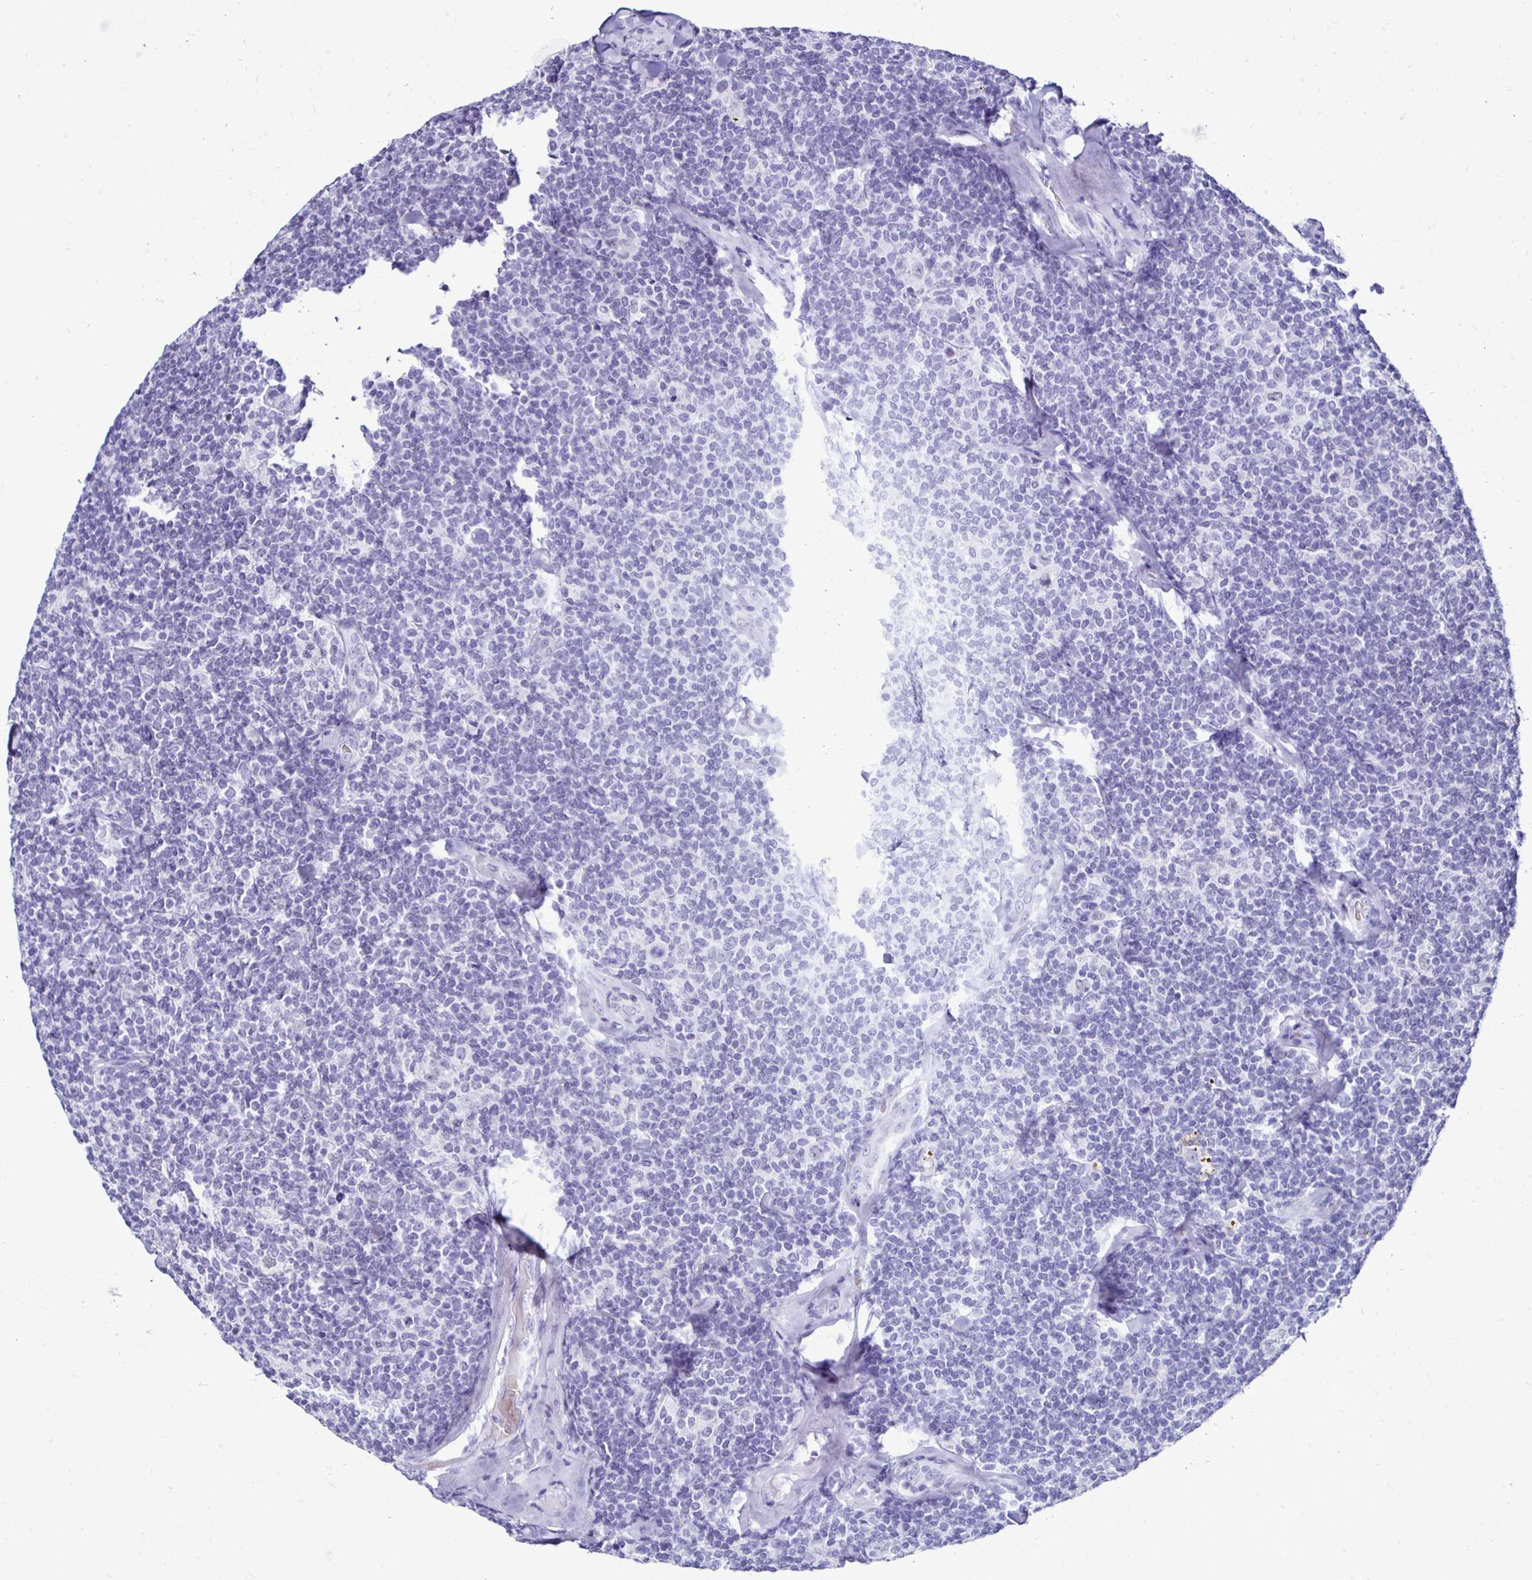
{"staining": {"intensity": "negative", "quantity": "none", "location": "none"}, "tissue": "lymphoma", "cell_type": "Tumor cells", "image_type": "cancer", "snomed": [{"axis": "morphology", "description": "Malignant lymphoma, non-Hodgkin's type, Low grade"}, {"axis": "topography", "description": "Lymph node"}], "caption": "High power microscopy micrograph of an IHC photomicrograph of low-grade malignant lymphoma, non-Hodgkin's type, revealing no significant staining in tumor cells.", "gene": "RHBDL3", "patient": {"sex": "female", "age": 56}}